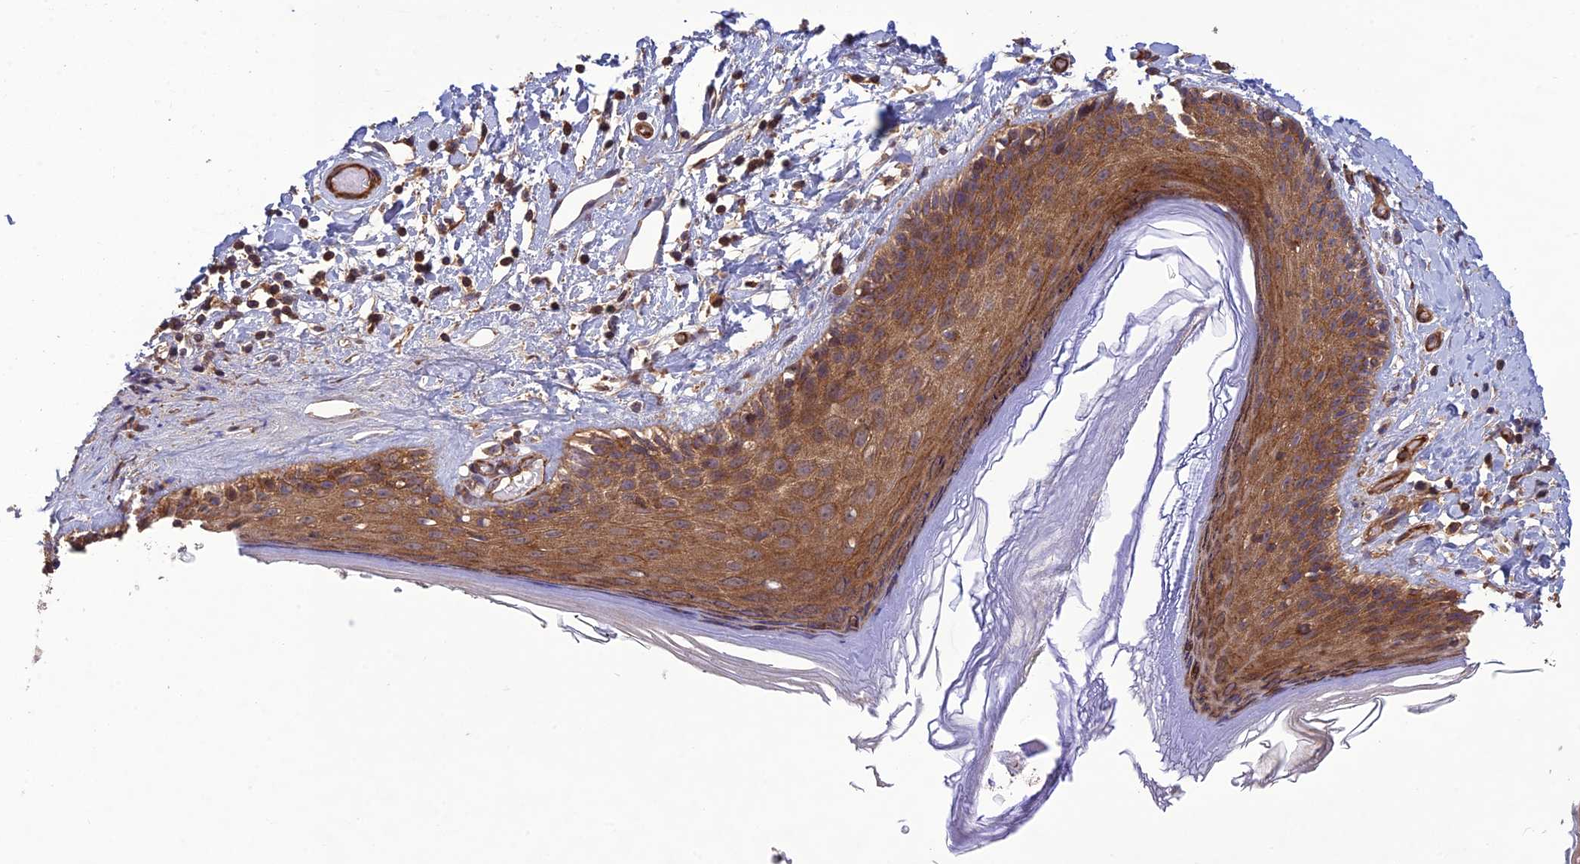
{"staining": {"intensity": "moderate", "quantity": ">75%", "location": "cytoplasmic/membranous"}, "tissue": "skin", "cell_type": "Epidermal cells", "image_type": "normal", "snomed": [{"axis": "morphology", "description": "Normal tissue, NOS"}, {"axis": "topography", "description": "Adipose tissue"}, {"axis": "topography", "description": "Vascular tissue"}, {"axis": "topography", "description": "Vulva"}, {"axis": "topography", "description": "Peripheral nerve tissue"}], "caption": "Protein expression analysis of normal human skin reveals moderate cytoplasmic/membranous staining in approximately >75% of epidermal cells.", "gene": "TMEM131L", "patient": {"sex": "female", "age": 86}}